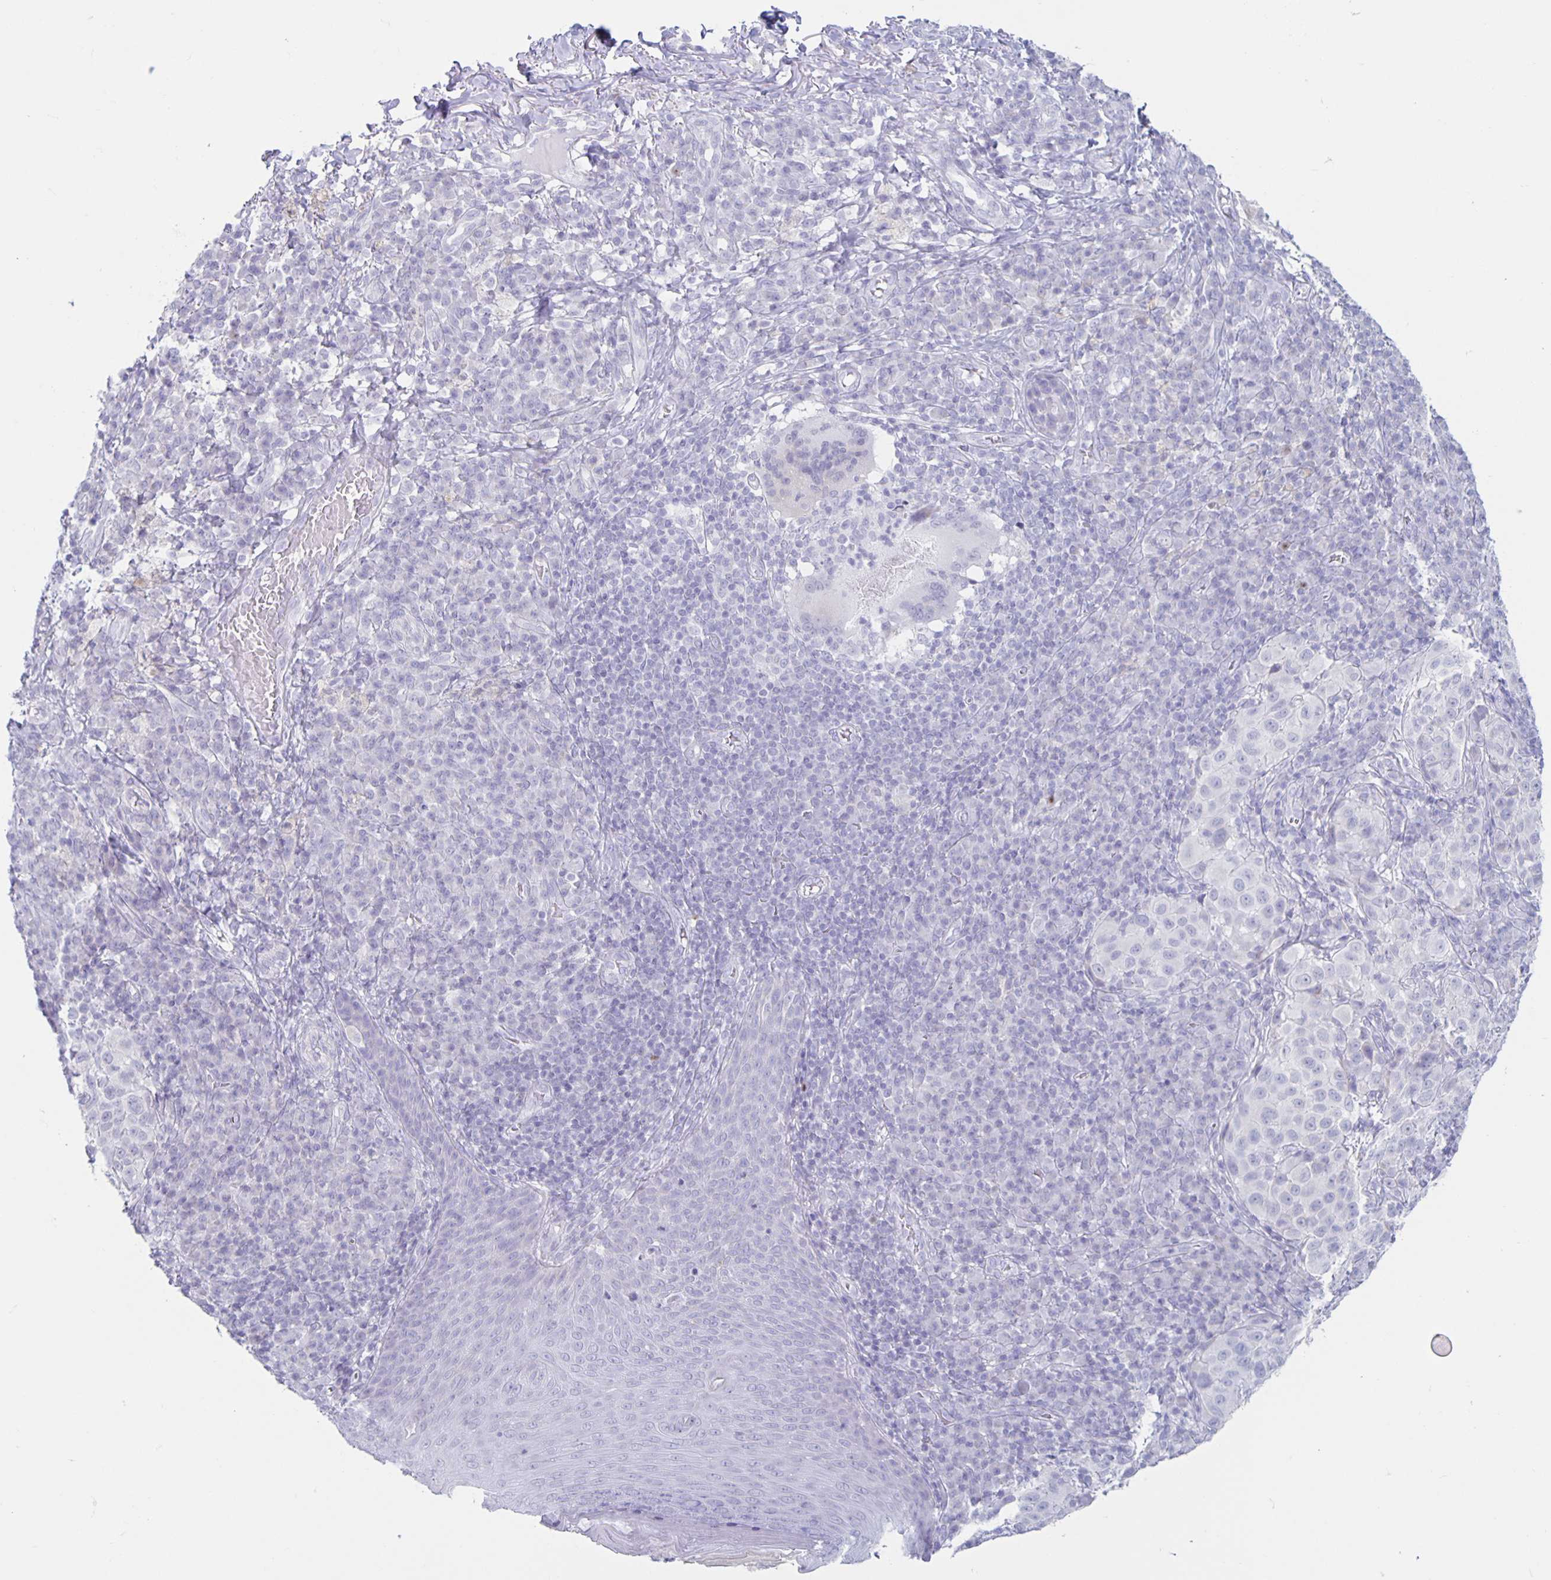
{"staining": {"intensity": "negative", "quantity": "none", "location": "none"}, "tissue": "melanoma", "cell_type": "Tumor cells", "image_type": "cancer", "snomed": [{"axis": "morphology", "description": "Malignant melanoma, NOS"}, {"axis": "topography", "description": "Skin"}], "caption": "High power microscopy micrograph of an immunohistochemistry (IHC) photomicrograph of malignant melanoma, revealing no significant positivity in tumor cells.", "gene": "CT45A5", "patient": {"sex": "male", "age": 38}}